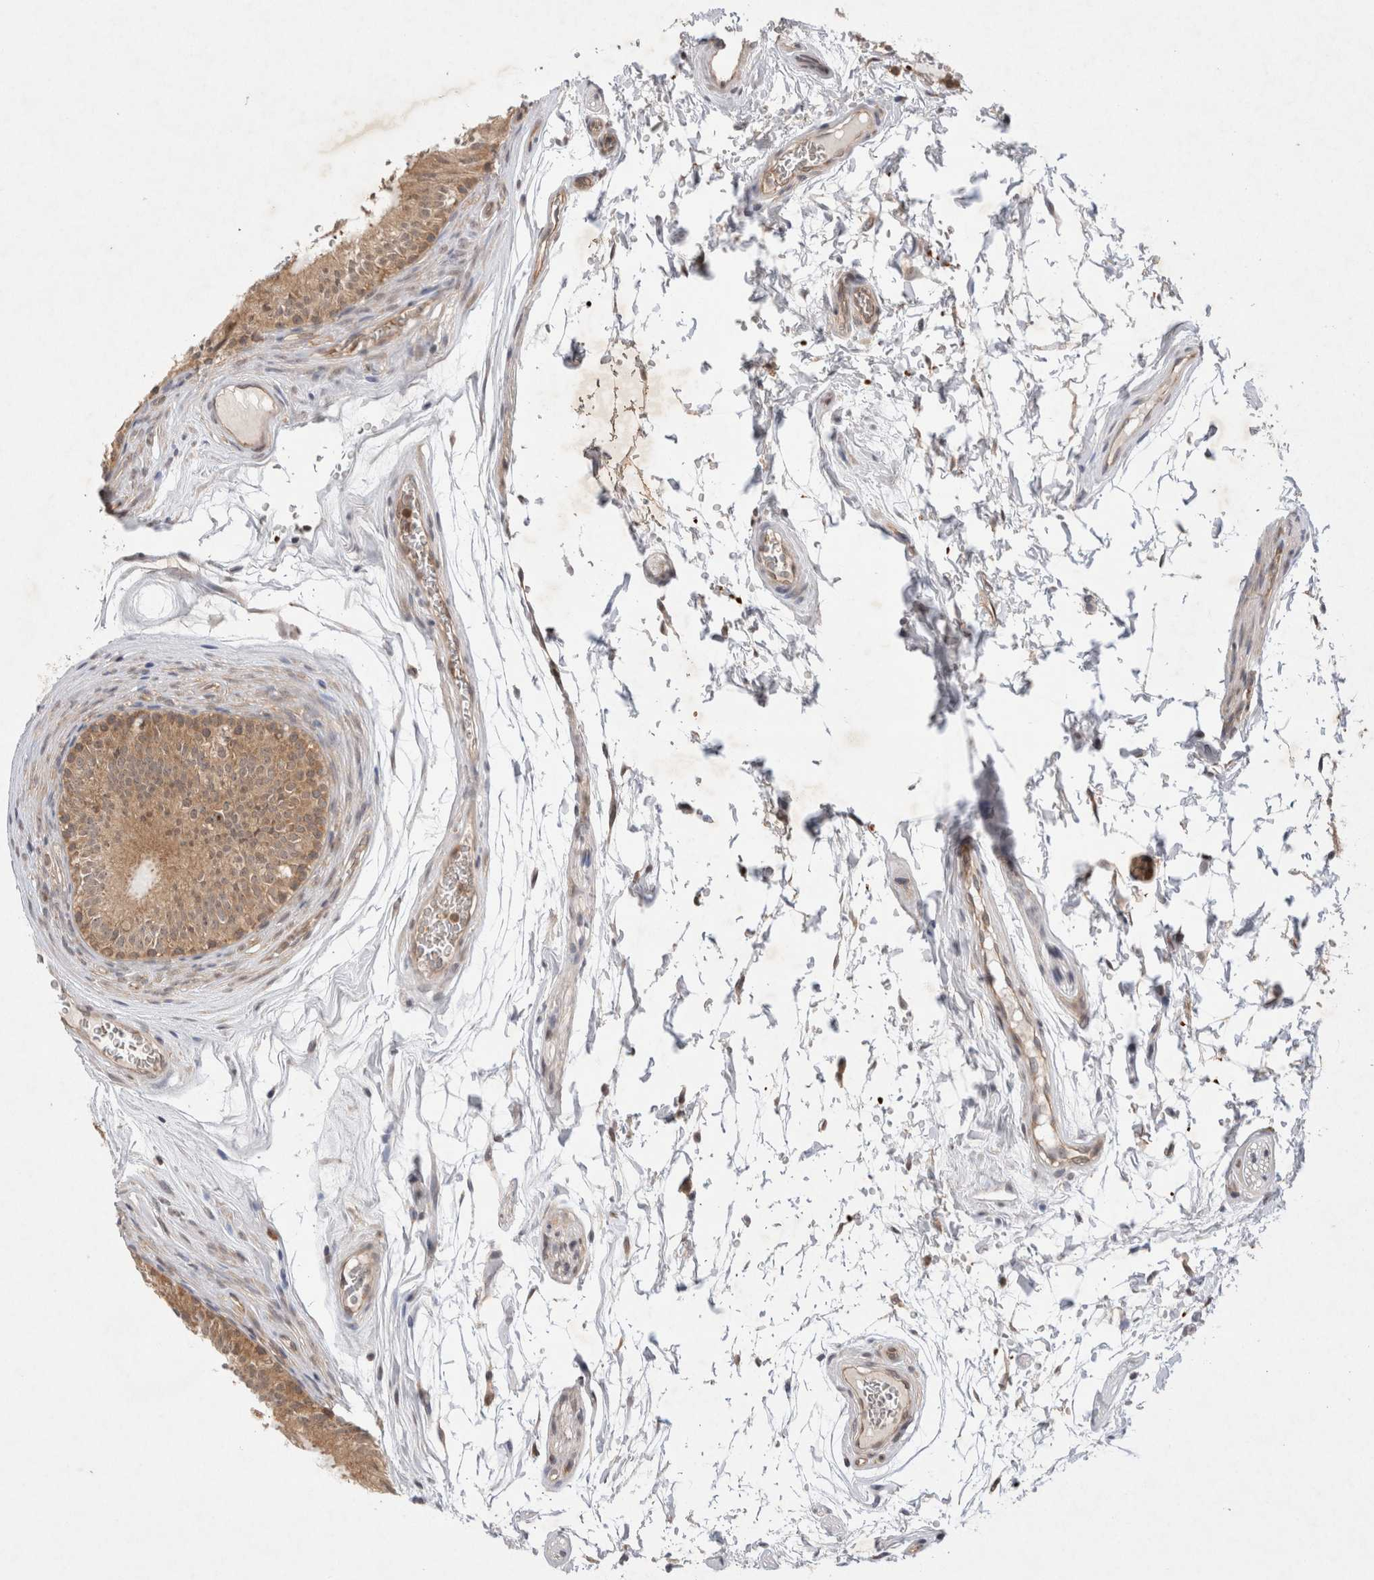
{"staining": {"intensity": "weak", "quantity": ">75%", "location": "cytoplasmic/membranous,nuclear"}, "tissue": "epididymis", "cell_type": "Glandular cells", "image_type": "normal", "snomed": [{"axis": "morphology", "description": "Normal tissue, NOS"}, {"axis": "topography", "description": "Epididymis"}], "caption": "A high-resolution histopathology image shows immunohistochemistry (IHC) staining of unremarkable epididymis, which displays weak cytoplasmic/membranous,nuclear positivity in approximately >75% of glandular cells. Immunohistochemistry stains the protein of interest in brown and the nuclei are stained blue.", "gene": "EIF3E", "patient": {"sex": "male", "age": 36}}